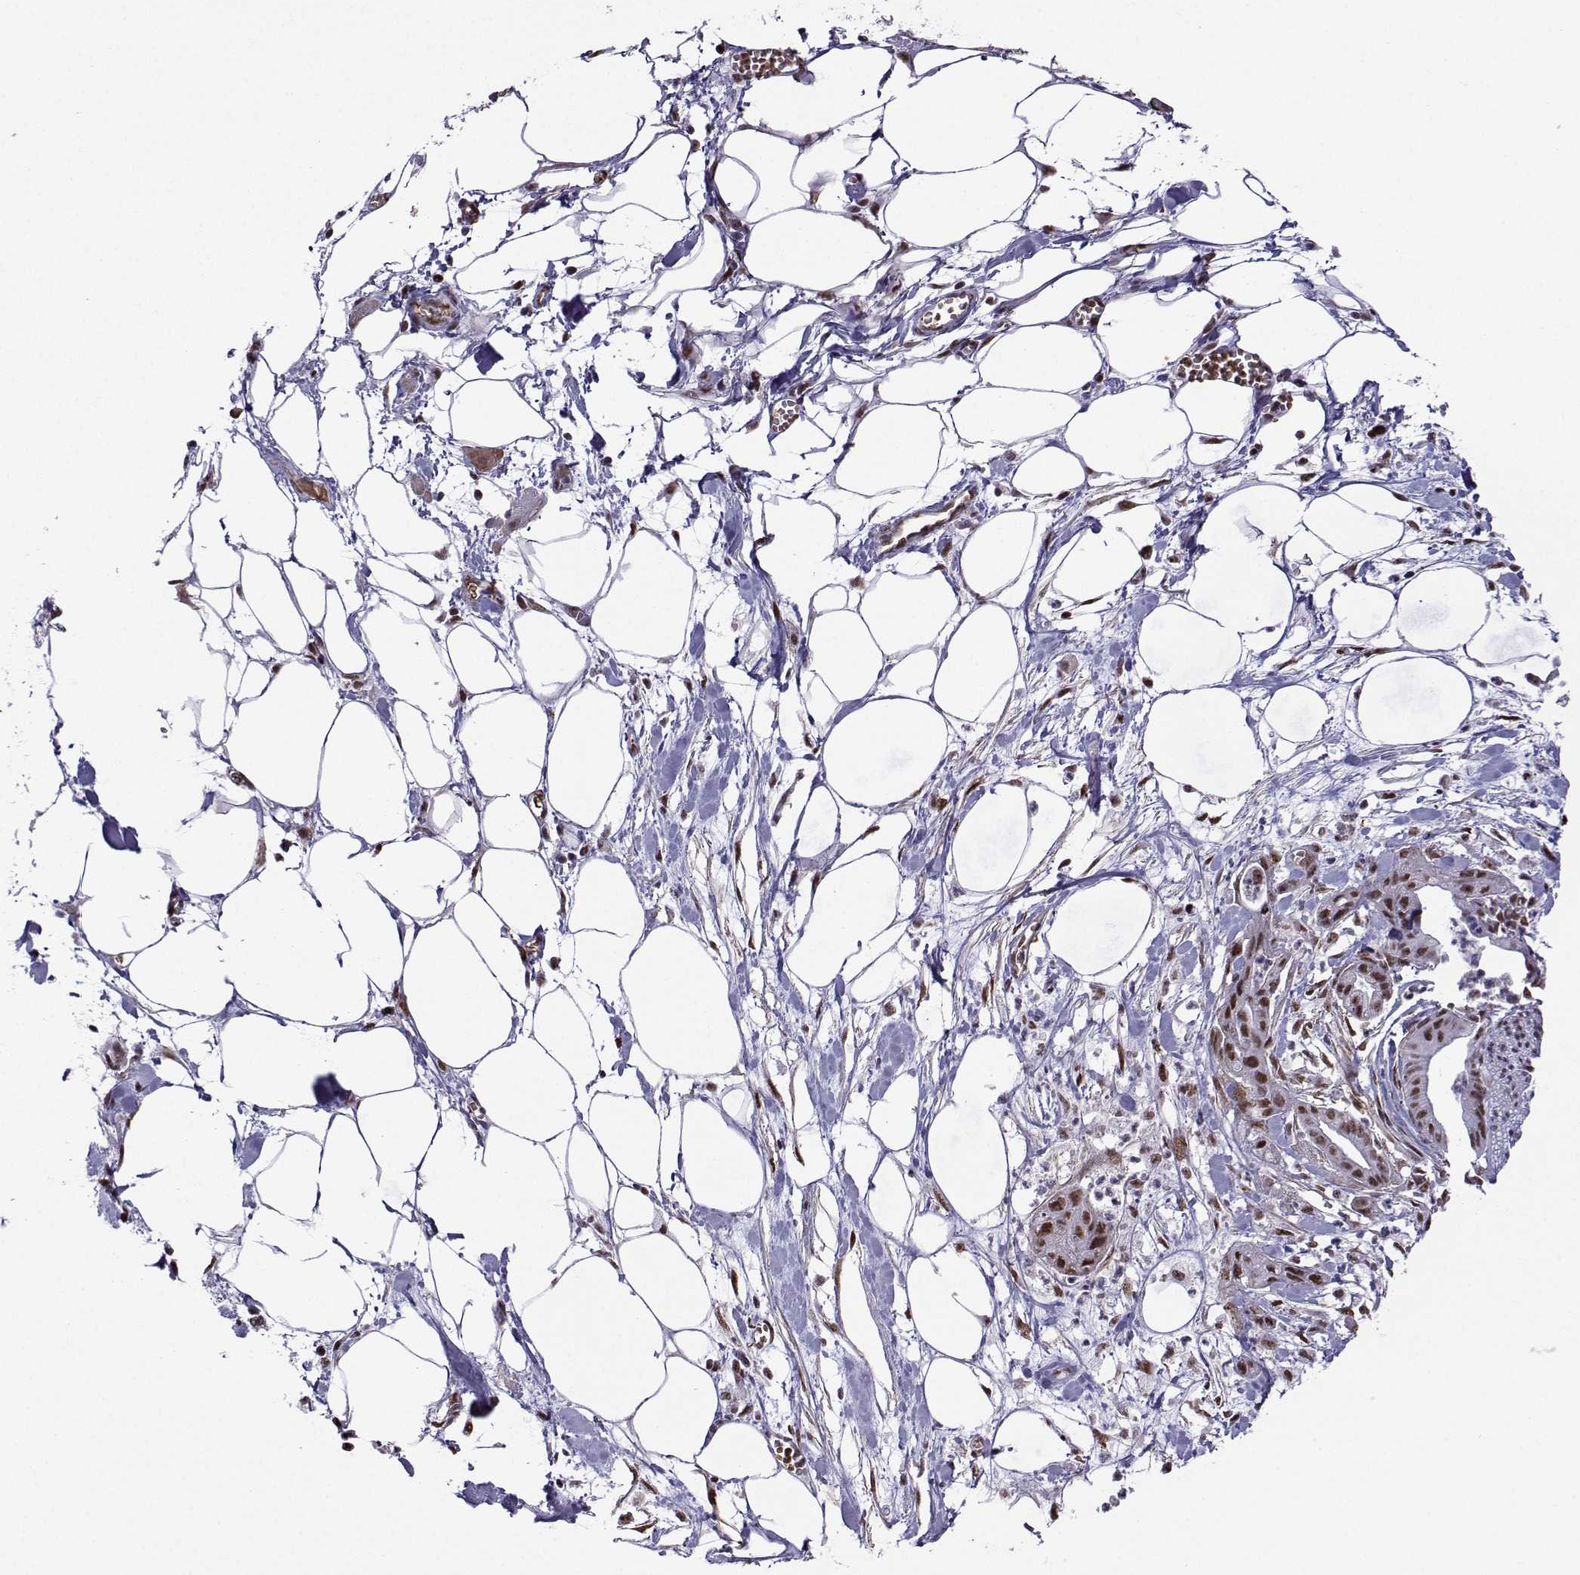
{"staining": {"intensity": "moderate", "quantity": ">75%", "location": "nuclear"}, "tissue": "pancreatic cancer", "cell_type": "Tumor cells", "image_type": "cancer", "snomed": [{"axis": "morphology", "description": "Normal tissue, NOS"}, {"axis": "morphology", "description": "Adenocarcinoma, NOS"}, {"axis": "topography", "description": "Lymph node"}, {"axis": "topography", "description": "Pancreas"}], "caption": "Human pancreatic cancer stained with a protein marker demonstrates moderate staining in tumor cells.", "gene": "CCNK", "patient": {"sex": "female", "age": 58}}